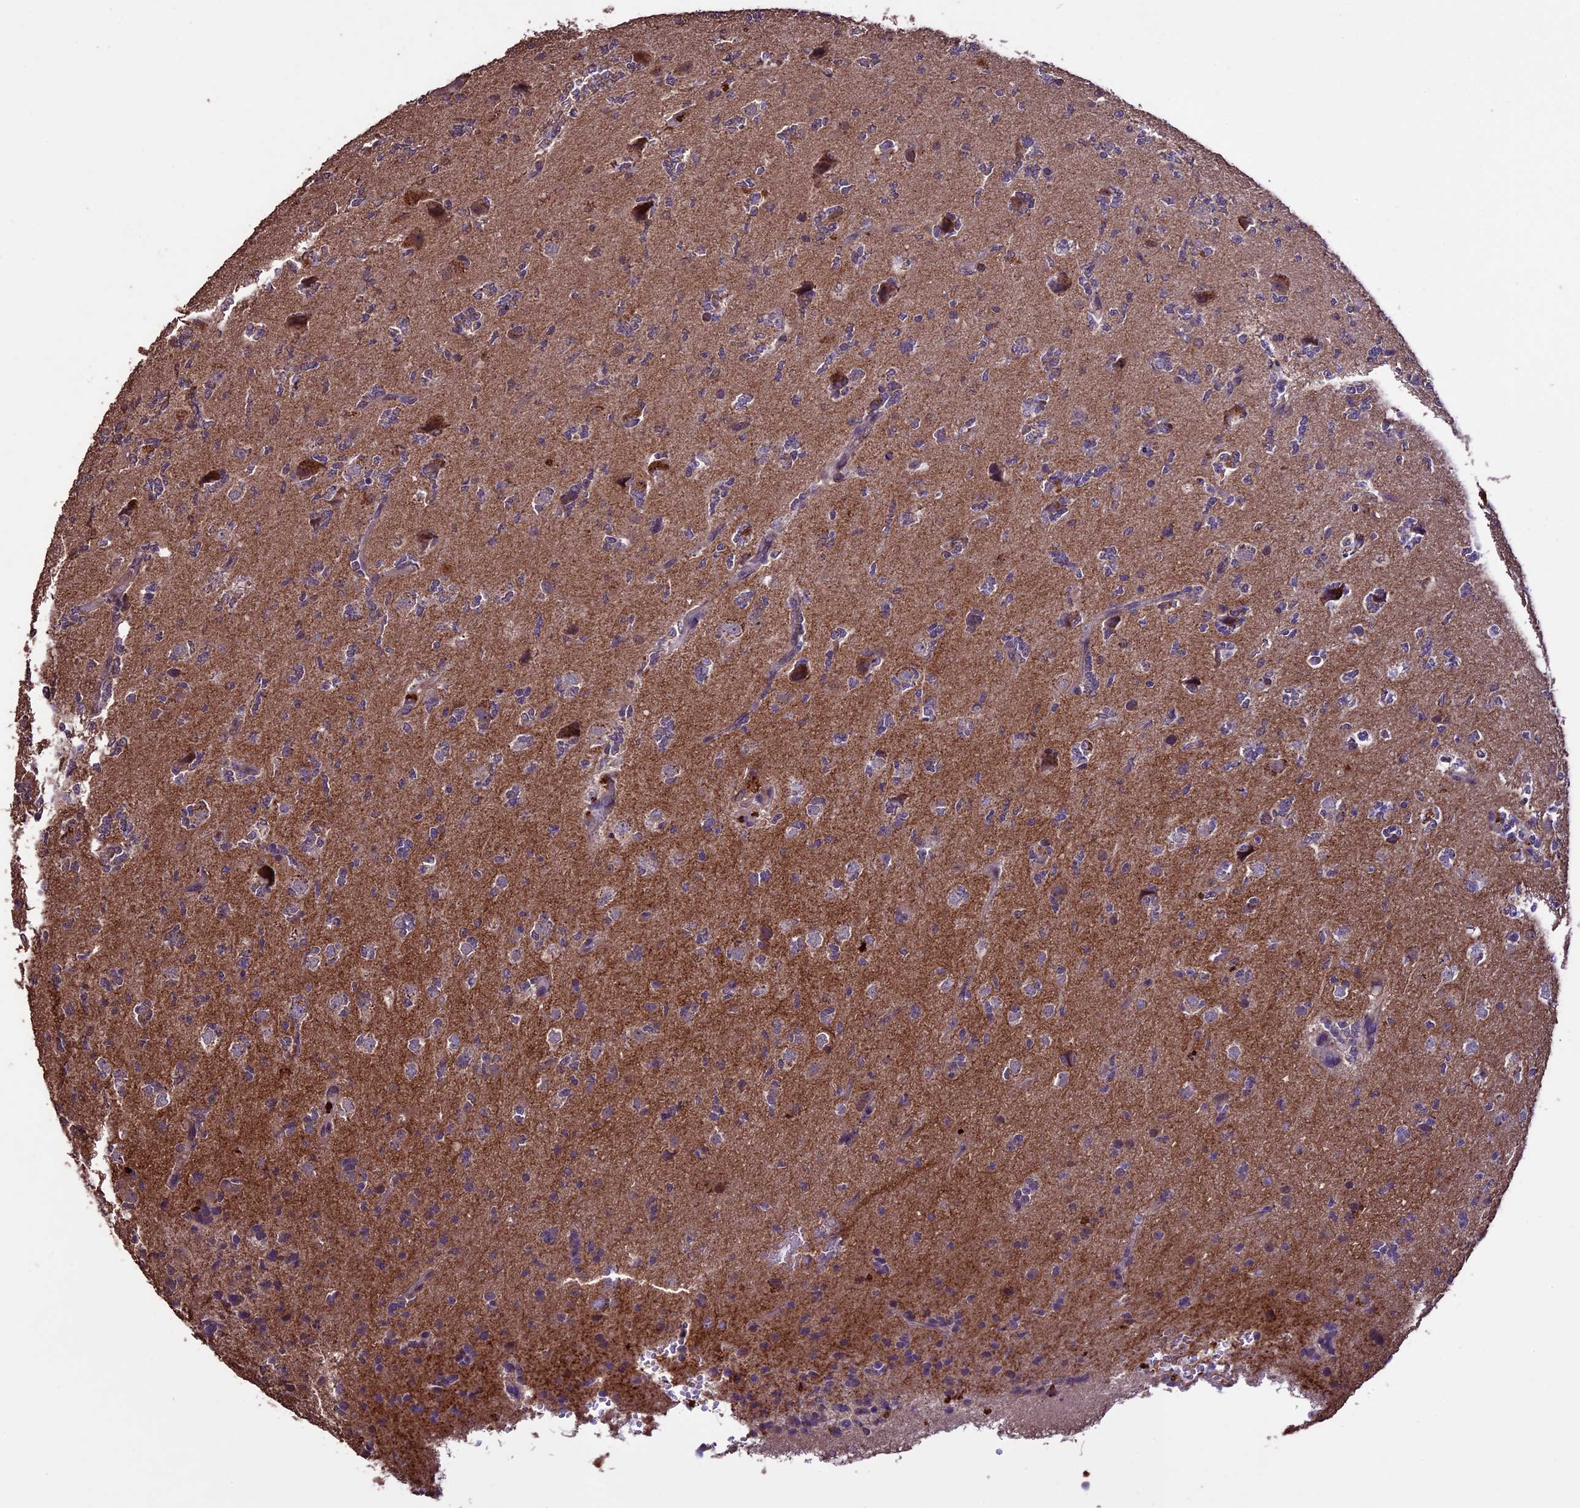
{"staining": {"intensity": "negative", "quantity": "none", "location": "none"}, "tissue": "glioma", "cell_type": "Tumor cells", "image_type": "cancer", "snomed": [{"axis": "morphology", "description": "Glioma, malignant, High grade"}, {"axis": "topography", "description": "Brain"}], "caption": "High magnification brightfield microscopy of malignant high-grade glioma stained with DAB (brown) and counterstained with hematoxylin (blue): tumor cells show no significant staining.", "gene": "DIS3L", "patient": {"sex": "female", "age": 62}}